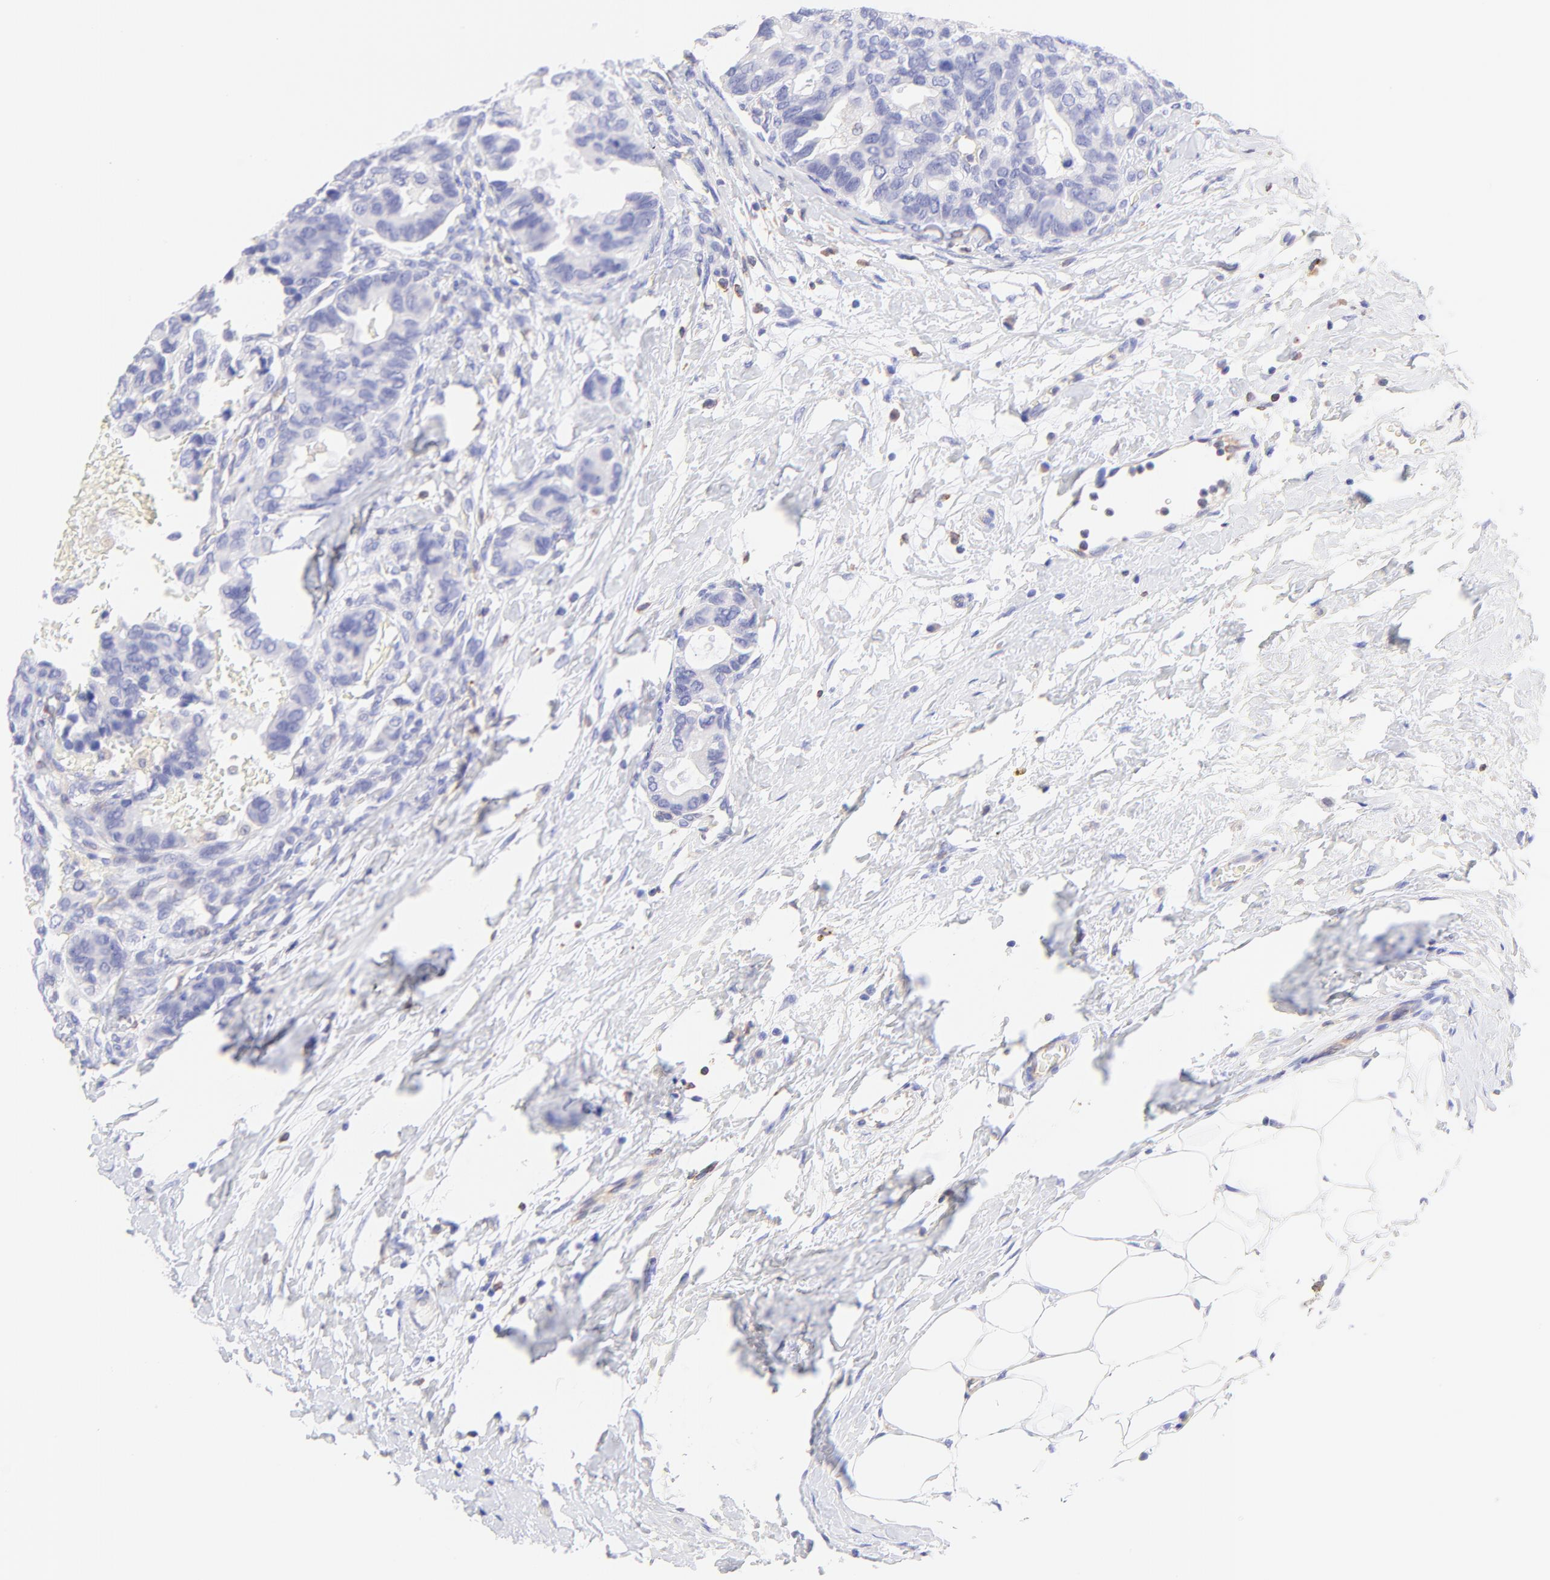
{"staining": {"intensity": "negative", "quantity": "none", "location": "none"}, "tissue": "breast cancer", "cell_type": "Tumor cells", "image_type": "cancer", "snomed": [{"axis": "morphology", "description": "Duct carcinoma"}, {"axis": "topography", "description": "Breast"}], "caption": "Immunohistochemical staining of human breast cancer (intraductal carcinoma) reveals no significant staining in tumor cells.", "gene": "IRAG2", "patient": {"sex": "female", "age": 69}}